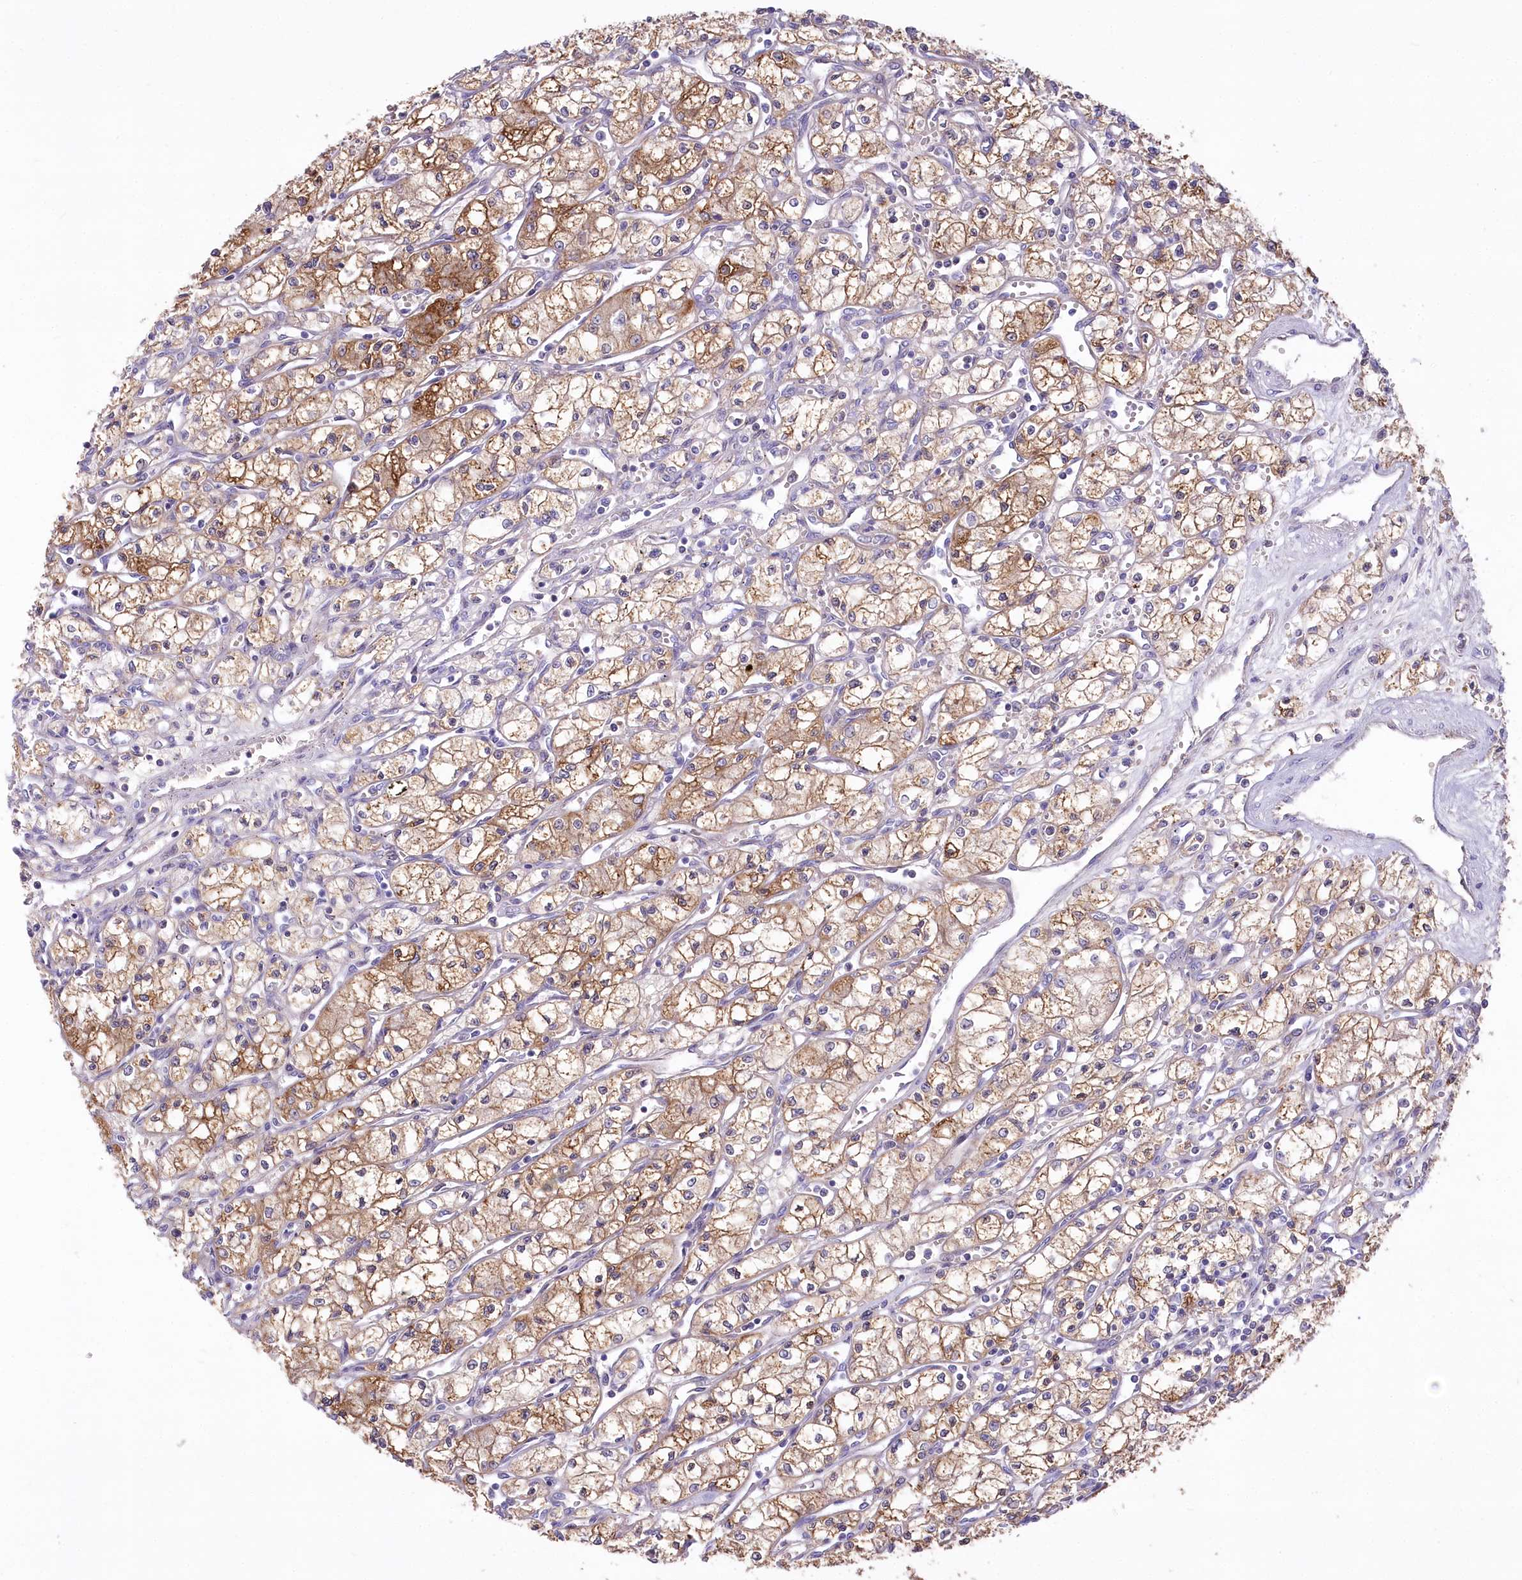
{"staining": {"intensity": "moderate", "quantity": ">75%", "location": "cytoplasmic/membranous"}, "tissue": "renal cancer", "cell_type": "Tumor cells", "image_type": "cancer", "snomed": [{"axis": "morphology", "description": "Adenocarcinoma, NOS"}, {"axis": "topography", "description": "Kidney"}], "caption": "Brown immunohistochemical staining in human adenocarcinoma (renal) reveals moderate cytoplasmic/membranous staining in approximately >75% of tumor cells. Immunohistochemistry (ihc) stains the protein of interest in brown and the nuclei are stained blue.", "gene": "CEP164", "patient": {"sex": "male", "age": 59}}